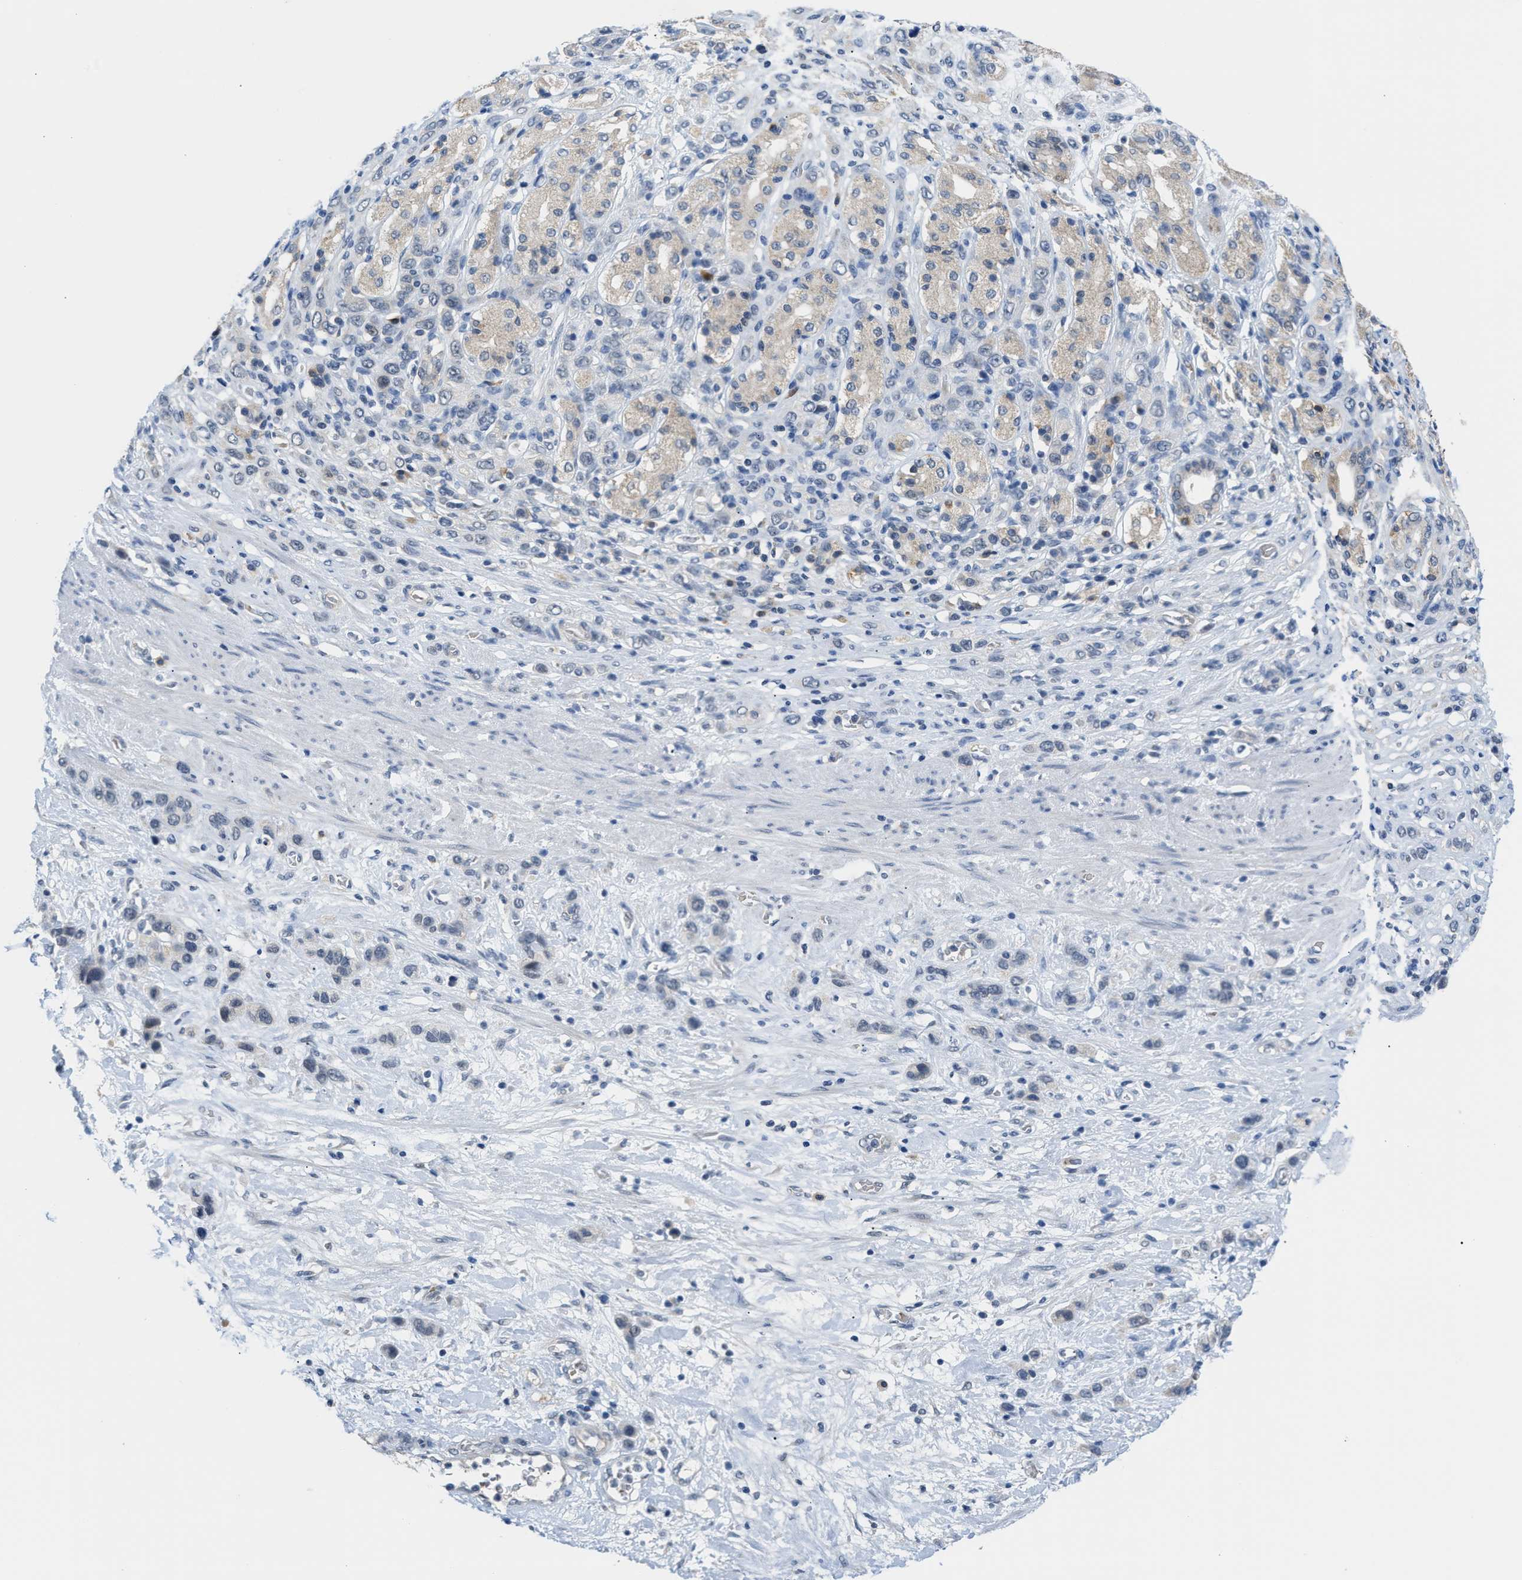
{"staining": {"intensity": "negative", "quantity": "none", "location": "none"}, "tissue": "stomach cancer", "cell_type": "Tumor cells", "image_type": "cancer", "snomed": [{"axis": "morphology", "description": "Adenocarcinoma, NOS"}, {"axis": "morphology", "description": "Adenocarcinoma, High grade"}, {"axis": "topography", "description": "Stomach, upper"}, {"axis": "topography", "description": "Stomach, lower"}], "caption": "Micrograph shows no protein expression in tumor cells of stomach cancer (high-grade adenocarcinoma) tissue.", "gene": "PSAT1", "patient": {"sex": "female", "age": 65}}